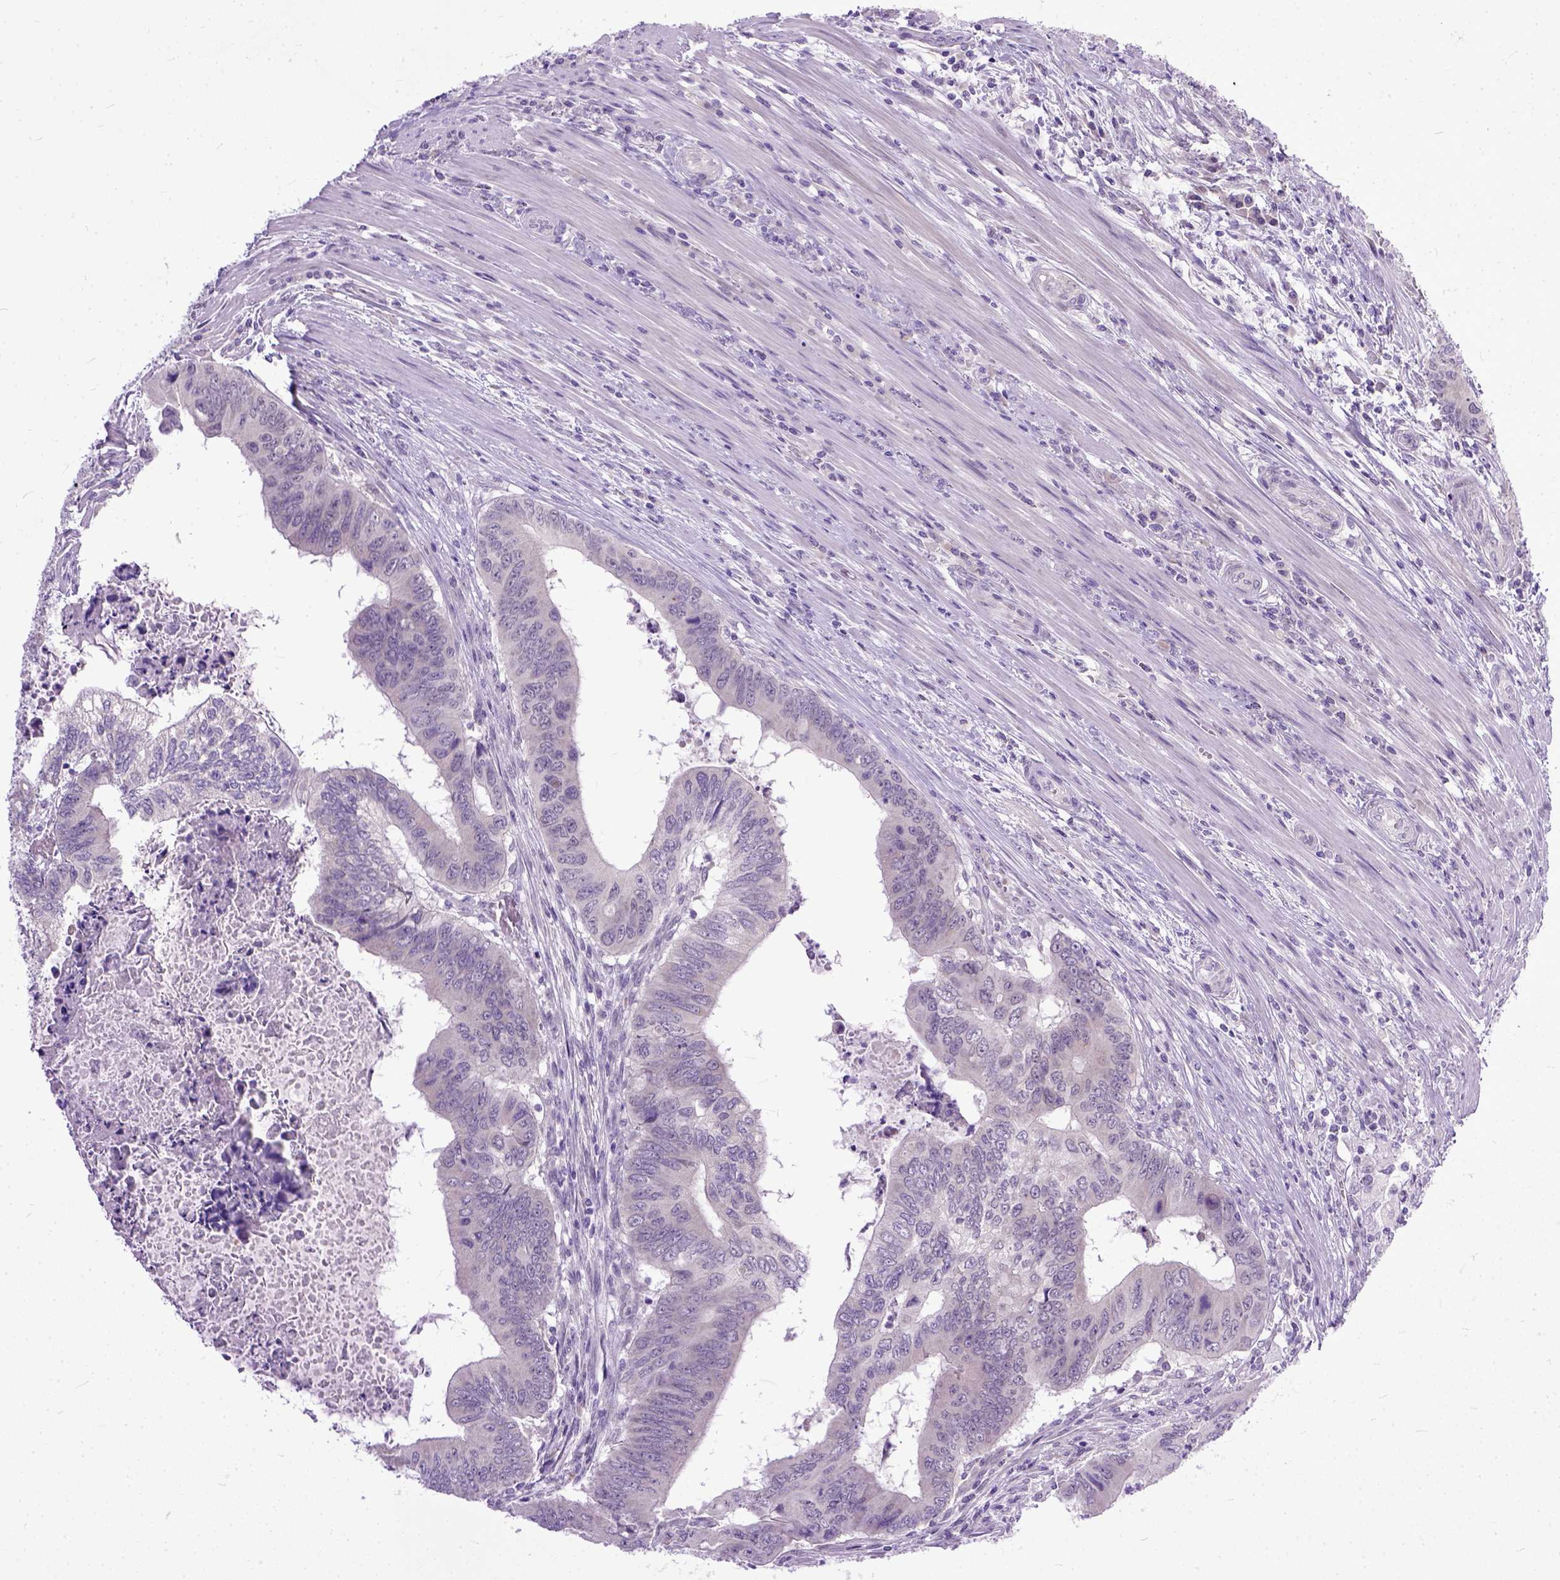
{"staining": {"intensity": "negative", "quantity": "none", "location": "none"}, "tissue": "colorectal cancer", "cell_type": "Tumor cells", "image_type": "cancer", "snomed": [{"axis": "morphology", "description": "Adenocarcinoma, NOS"}, {"axis": "topography", "description": "Colon"}], "caption": "Adenocarcinoma (colorectal) was stained to show a protein in brown. There is no significant expression in tumor cells. (DAB (3,3'-diaminobenzidine) immunohistochemistry, high magnification).", "gene": "TCEAL7", "patient": {"sex": "male", "age": 53}}